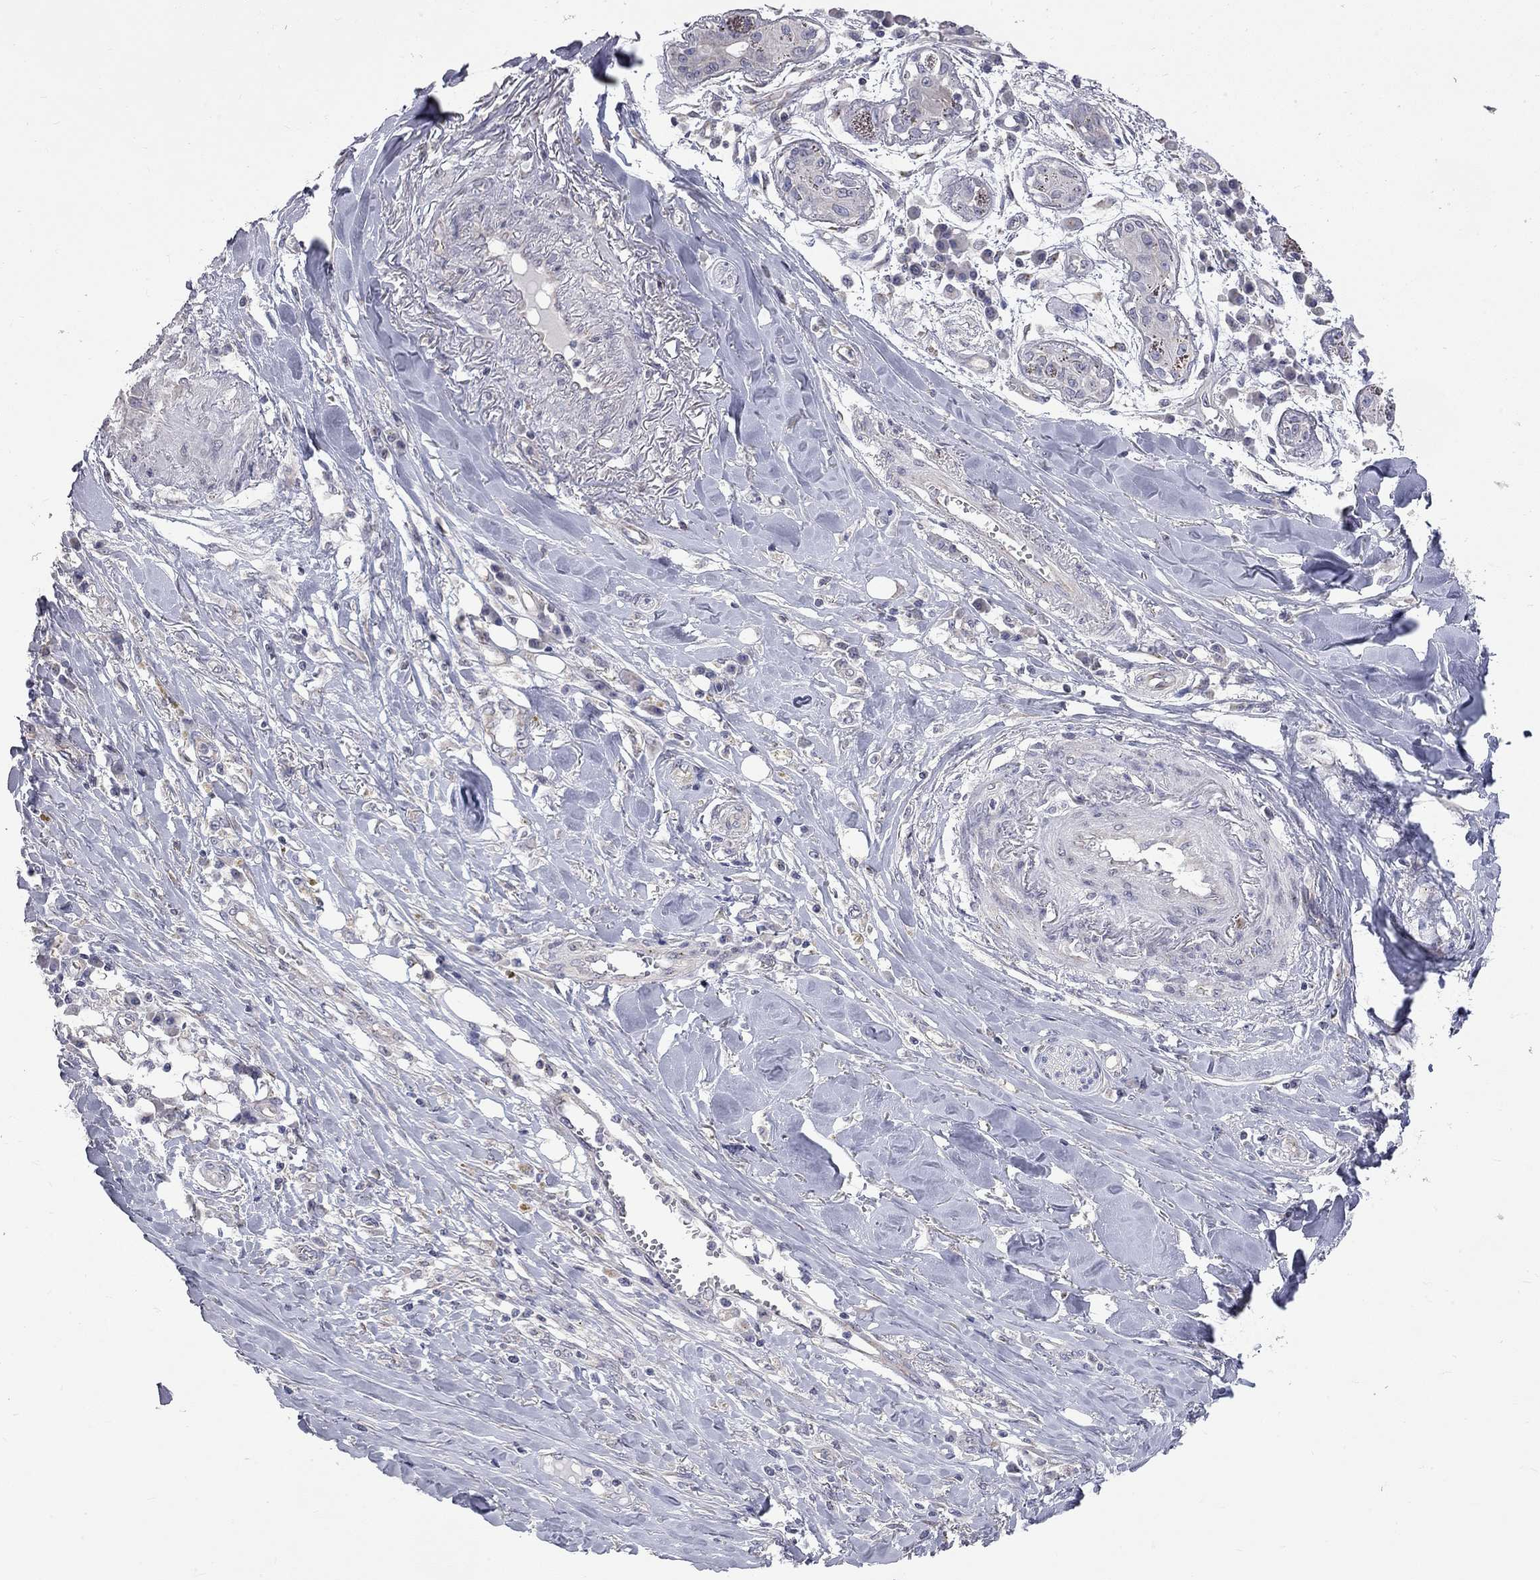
{"staining": {"intensity": "negative", "quantity": "none", "location": "none"}, "tissue": "skin cancer", "cell_type": "Tumor cells", "image_type": "cancer", "snomed": [{"axis": "morphology", "description": "Squamous cell carcinoma, NOS"}, {"axis": "topography", "description": "Skin"}], "caption": "A photomicrograph of human squamous cell carcinoma (skin) is negative for staining in tumor cells.", "gene": "OPRK1", "patient": {"sex": "male", "age": 82}}